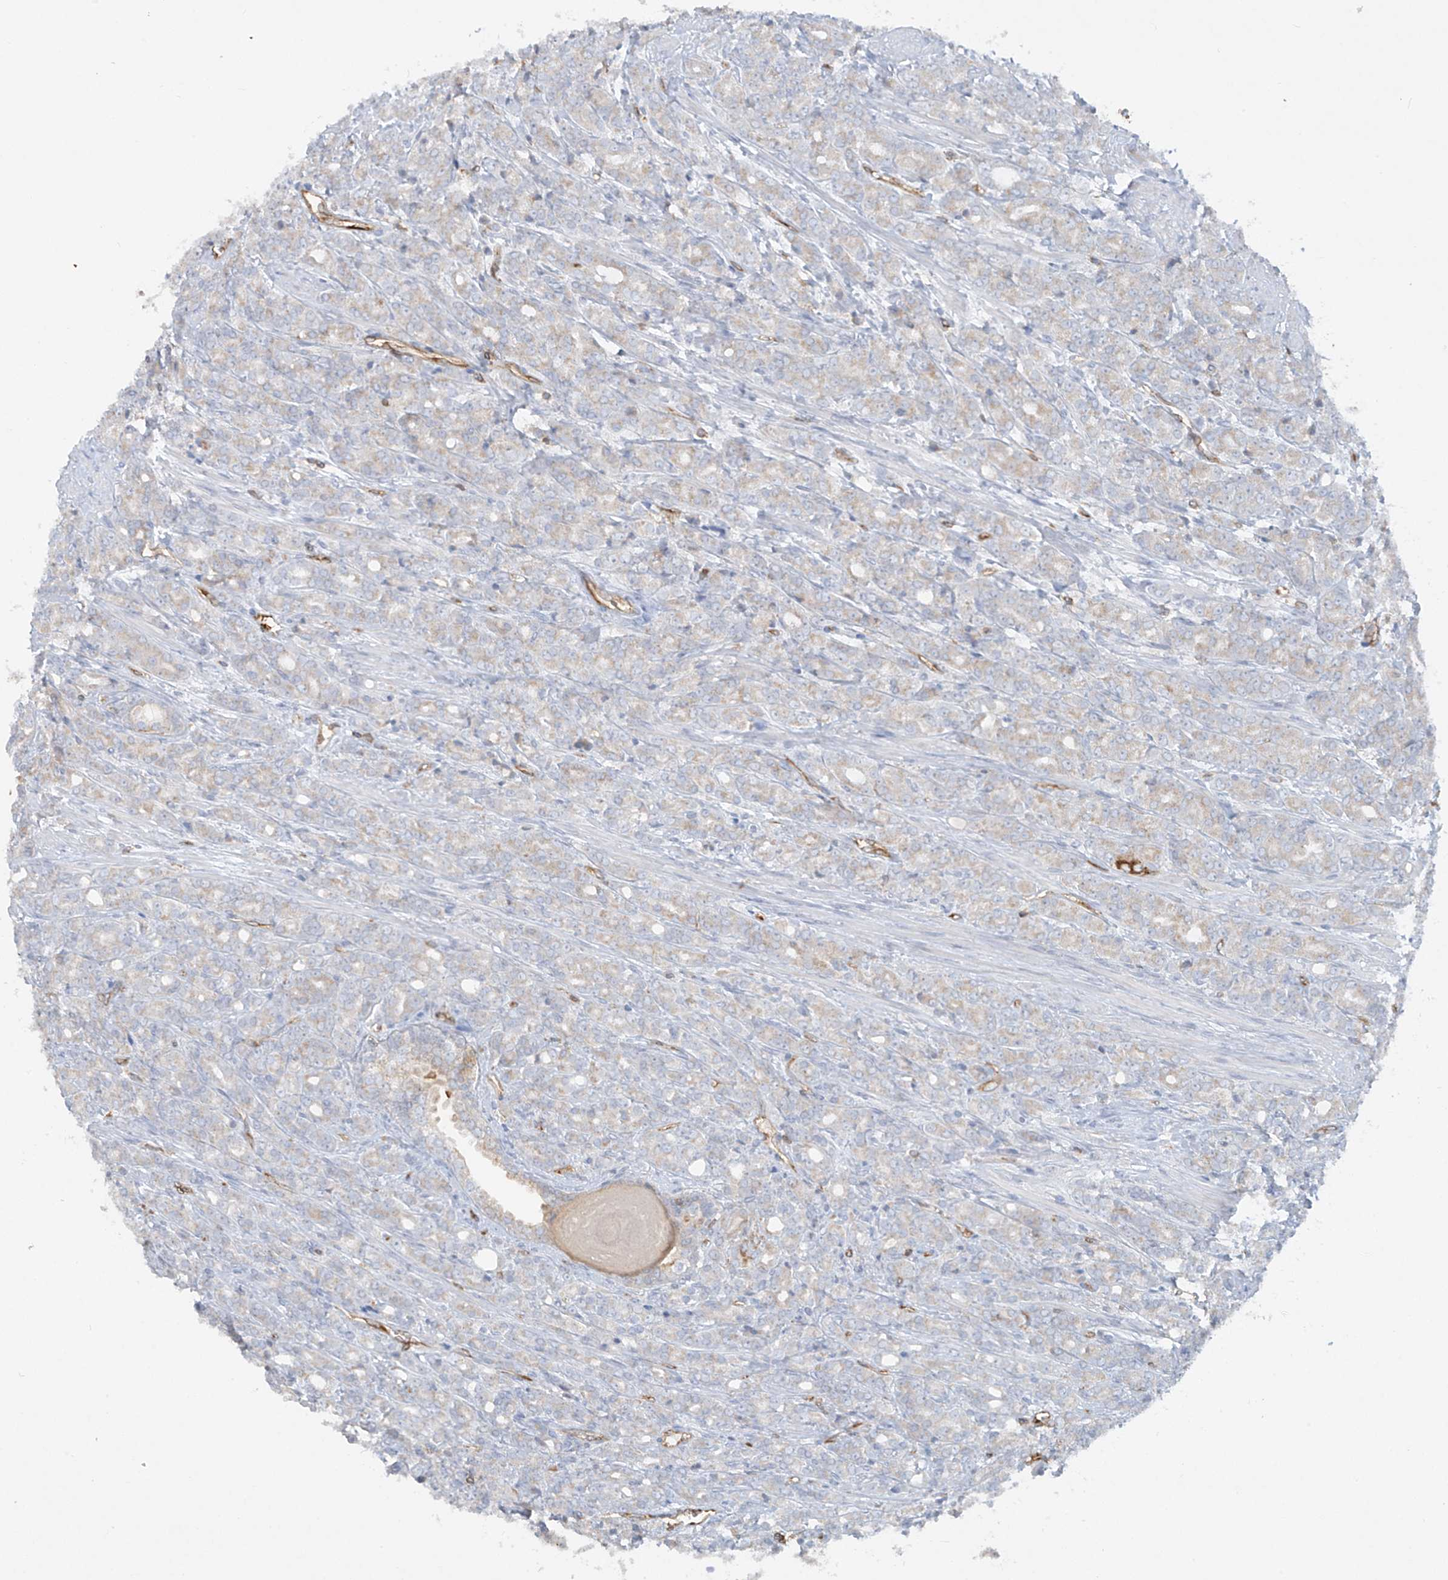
{"staining": {"intensity": "negative", "quantity": "none", "location": "none"}, "tissue": "prostate cancer", "cell_type": "Tumor cells", "image_type": "cancer", "snomed": [{"axis": "morphology", "description": "Adenocarcinoma, High grade"}, {"axis": "topography", "description": "Prostate"}], "caption": "High magnification brightfield microscopy of prostate cancer (high-grade adenocarcinoma) stained with DAB (3,3'-diaminobenzidine) (brown) and counterstained with hematoxylin (blue): tumor cells show no significant expression.", "gene": "HLA-E", "patient": {"sex": "male", "age": 62}}